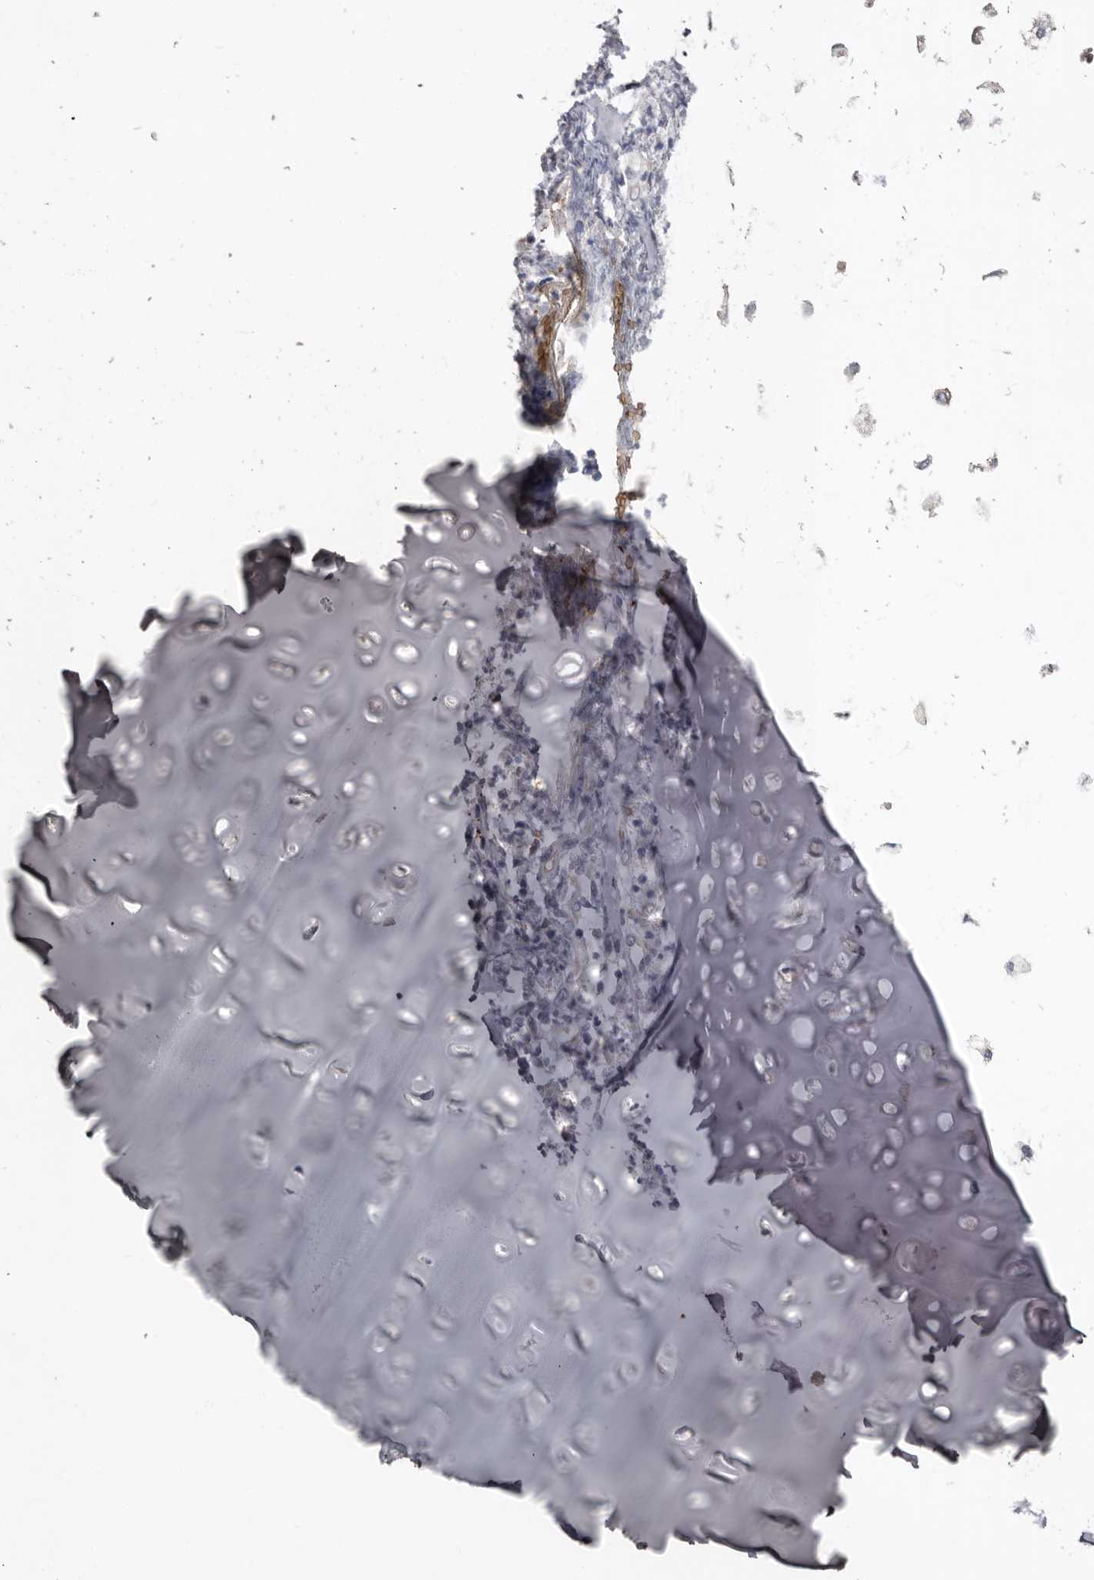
{"staining": {"intensity": "negative", "quantity": "none", "location": "none"}, "tissue": "adipose tissue", "cell_type": "Adipocytes", "image_type": "normal", "snomed": [{"axis": "morphology", "description": "Normal tissue, NOS"}, {"axis": "morphology", "description": "Basal cell carcinoma"}, {"axis": "topography", "description": "Cartilage tissue"}, {"axis": "topography", "description": "Nasopharynx"}, {"axis": "topography", "description": "Oral tissue"}], "caption": "The IHC photomicrograph has no significant staining in adipocytes of adipose tissue.", "gene": "SPTA1", "patient": {"sex": "female", "age": 77}}